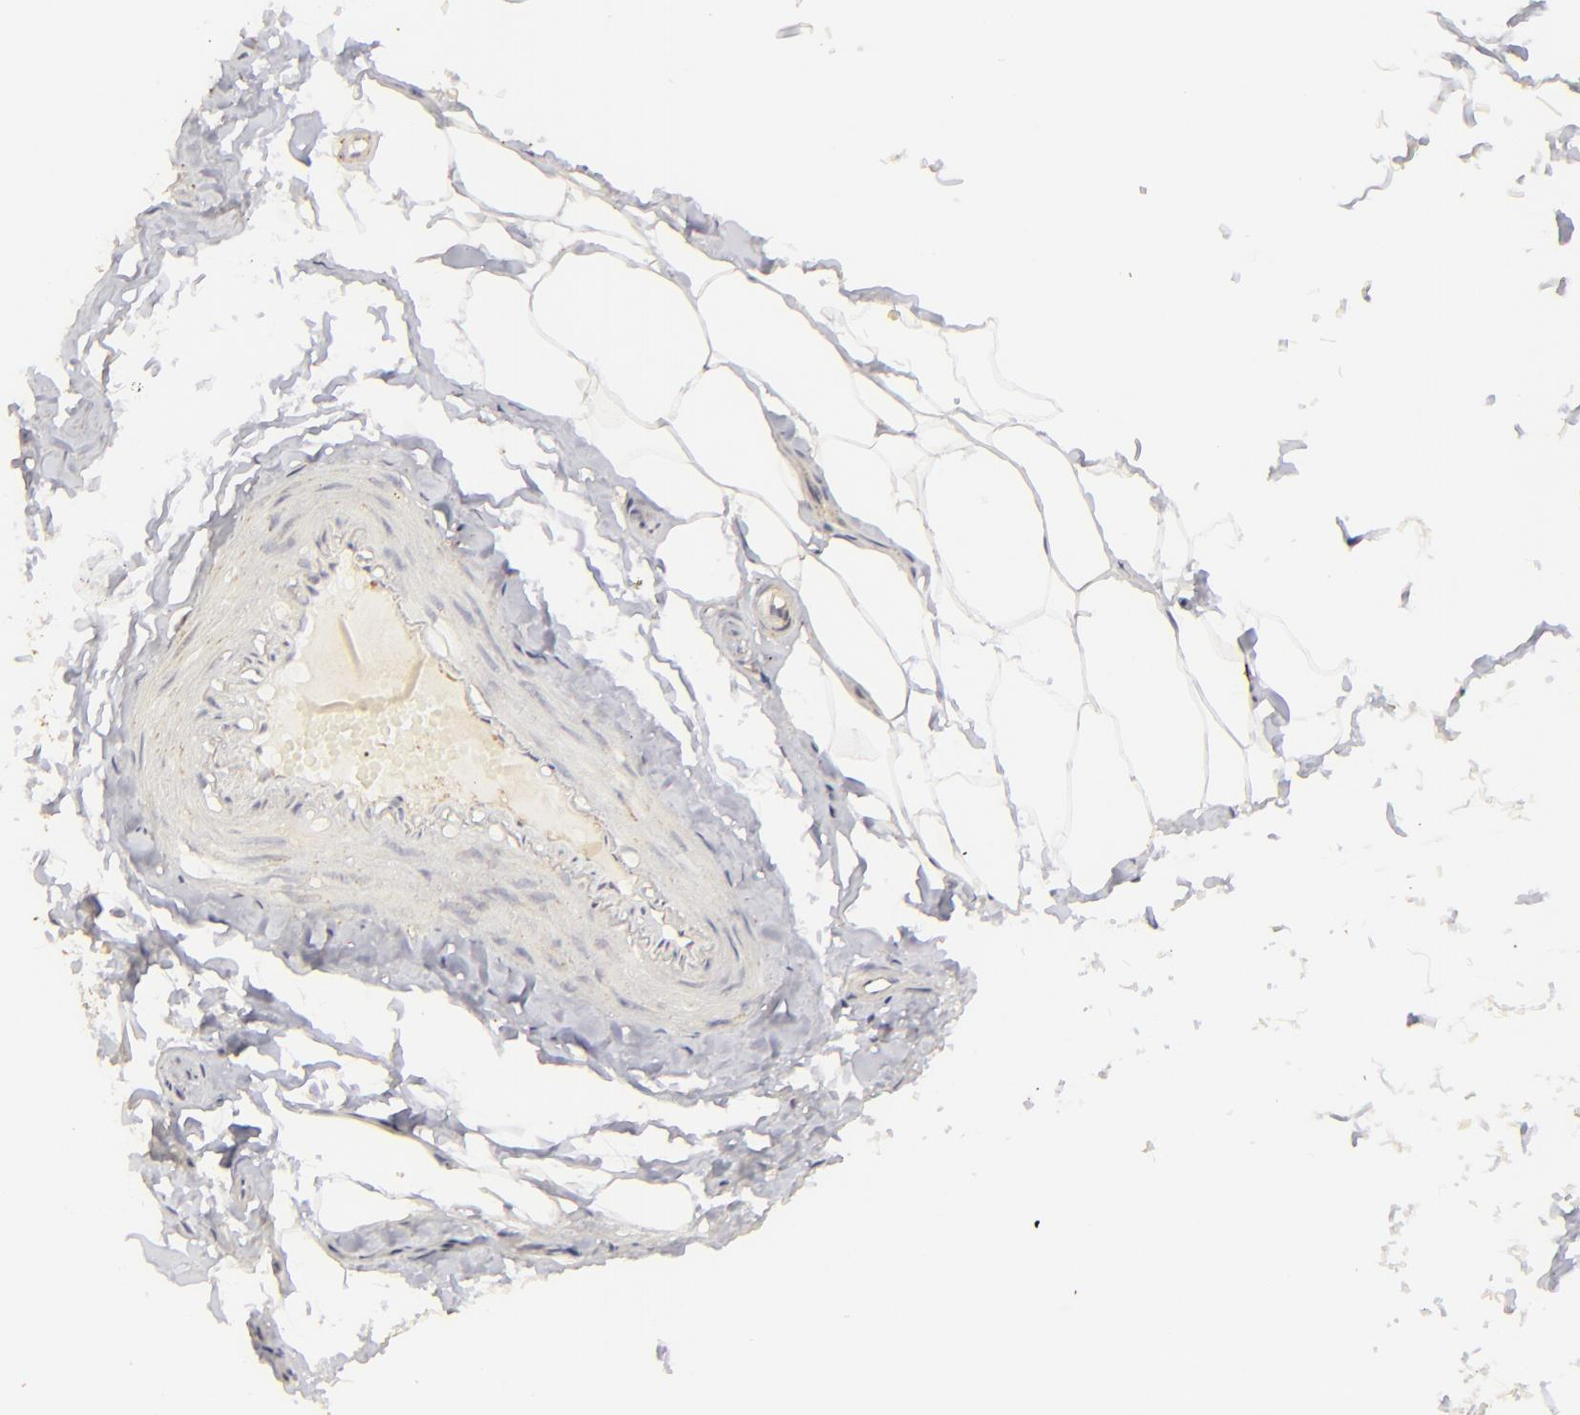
{"staining": {"intensity": "negative", "quantity": "none", "location": "none"}, "tissue": "adipose tissue", "cell_type": "Adipocytes", "image_type": "normal", "snomed": [{"axis": "morphology", "description": "Normal tissue, NOS"}, {"axis": "topography", "description": "Soft tissue"}, {"axis": "topography", "description": "Peripheral nerve tissue"}], "caption": "Photomicrograph shows no significant protein positivity in adipocytes of unremarkable adipose tissue. Brightfield microscopy of immunohistochemistry stained with DAB (brown) and hematoxylin (blue), captured at high magnification.", "gene": "ACTB", "patient": {"sex": "female", "age": 68}}